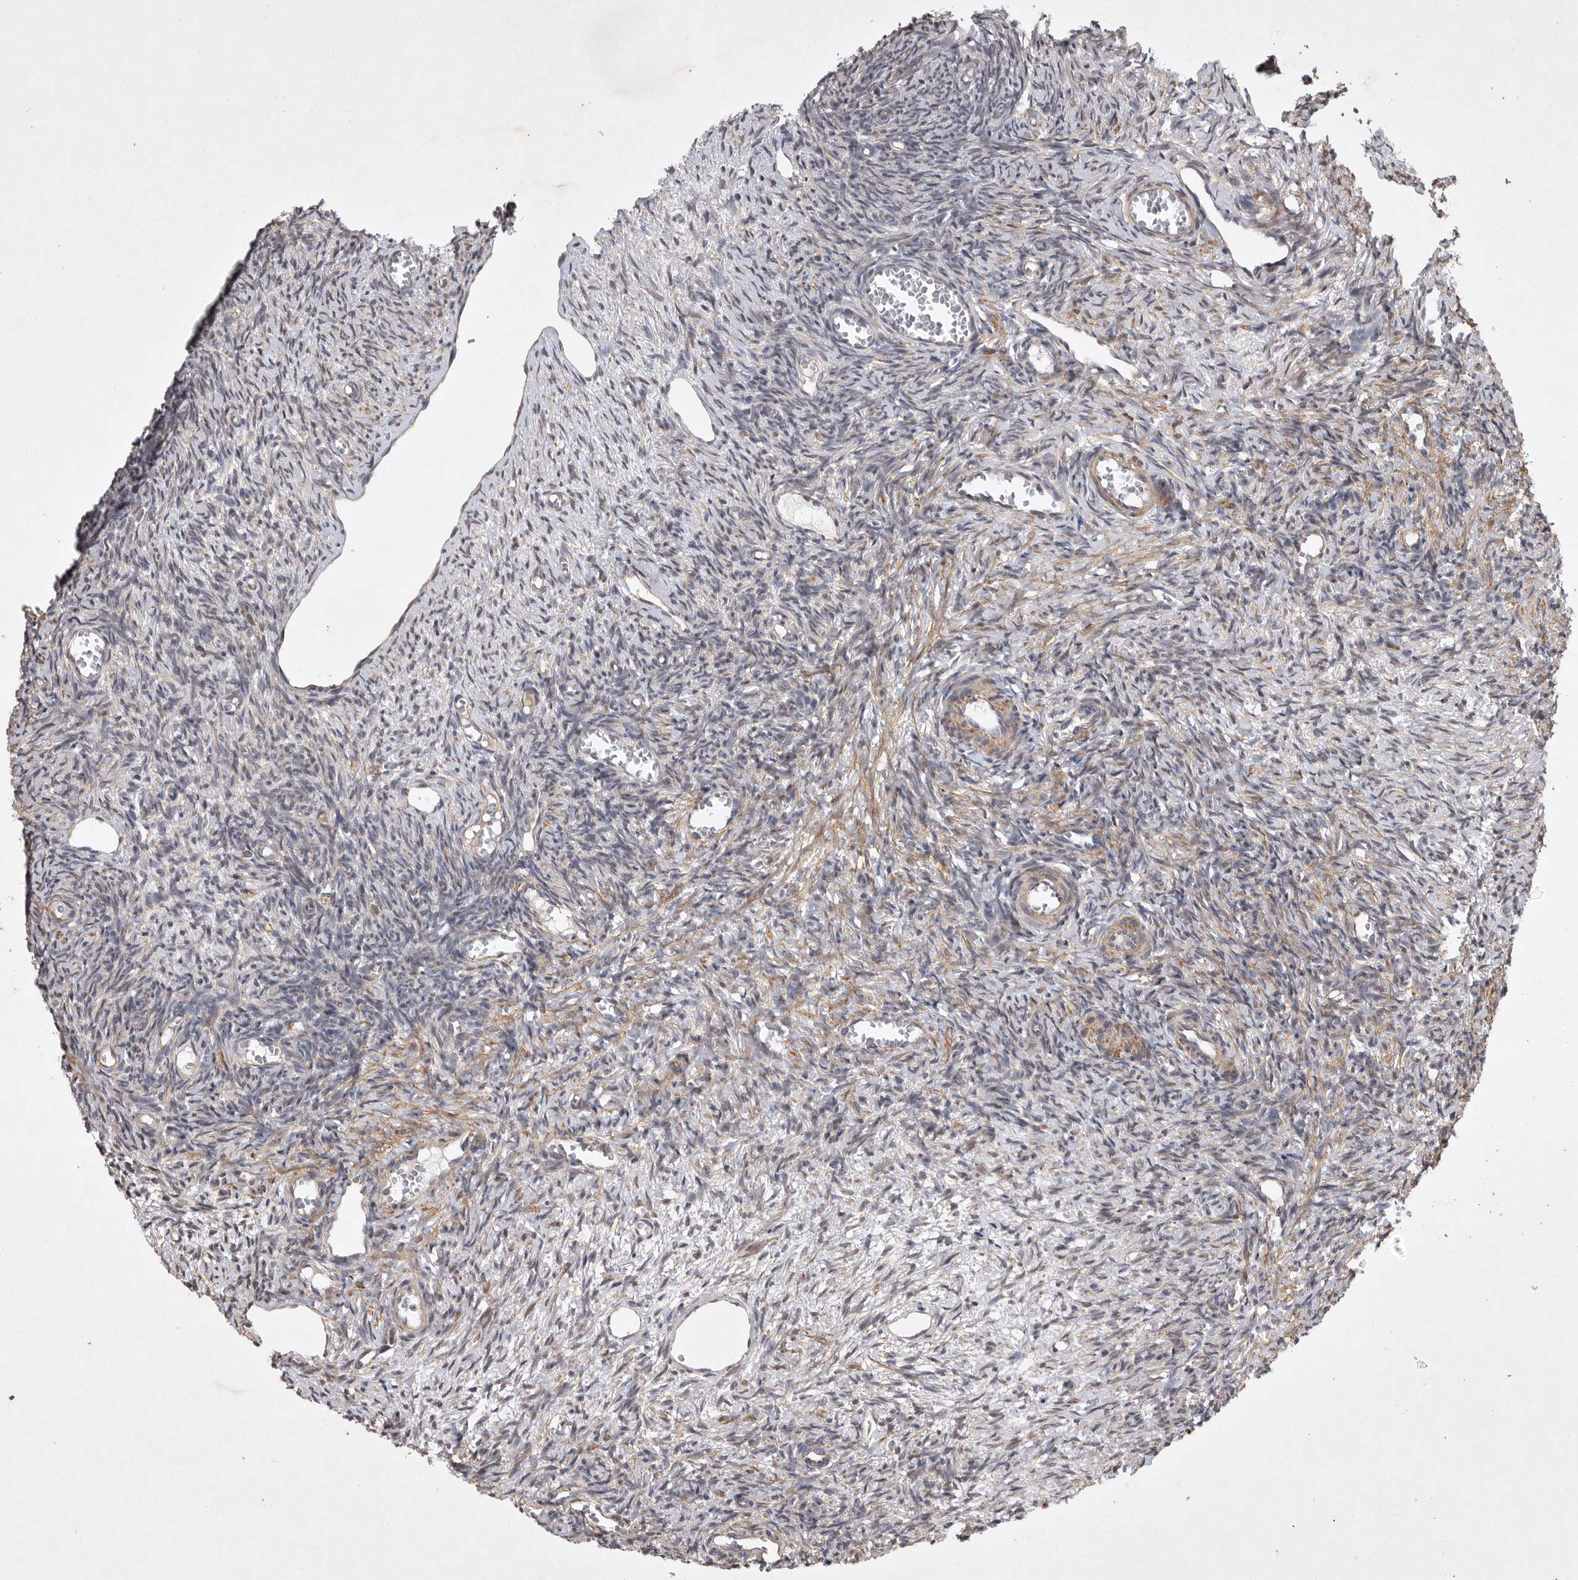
{"staining": {"intensity": "weak", "quantity": ">75%", "location": "cytoplasmic/membranous"}, "tissue": "ovary", "cell_type": "Follicle cells", "image_type": "normal", "snomed": [{"axis": "morphology", "description": "Normal tissue, NOS"}, {"axis": "topography", "description": "Ovary"}], "caption": "Approximately >75% of follicle cells in benign ovary reveal weak cytoplasmic/membranous protein staining as visualized by brown immunohistochemical staining.", "gene": "EDEM3", "patient": {"sex": "female", "age": 27}}